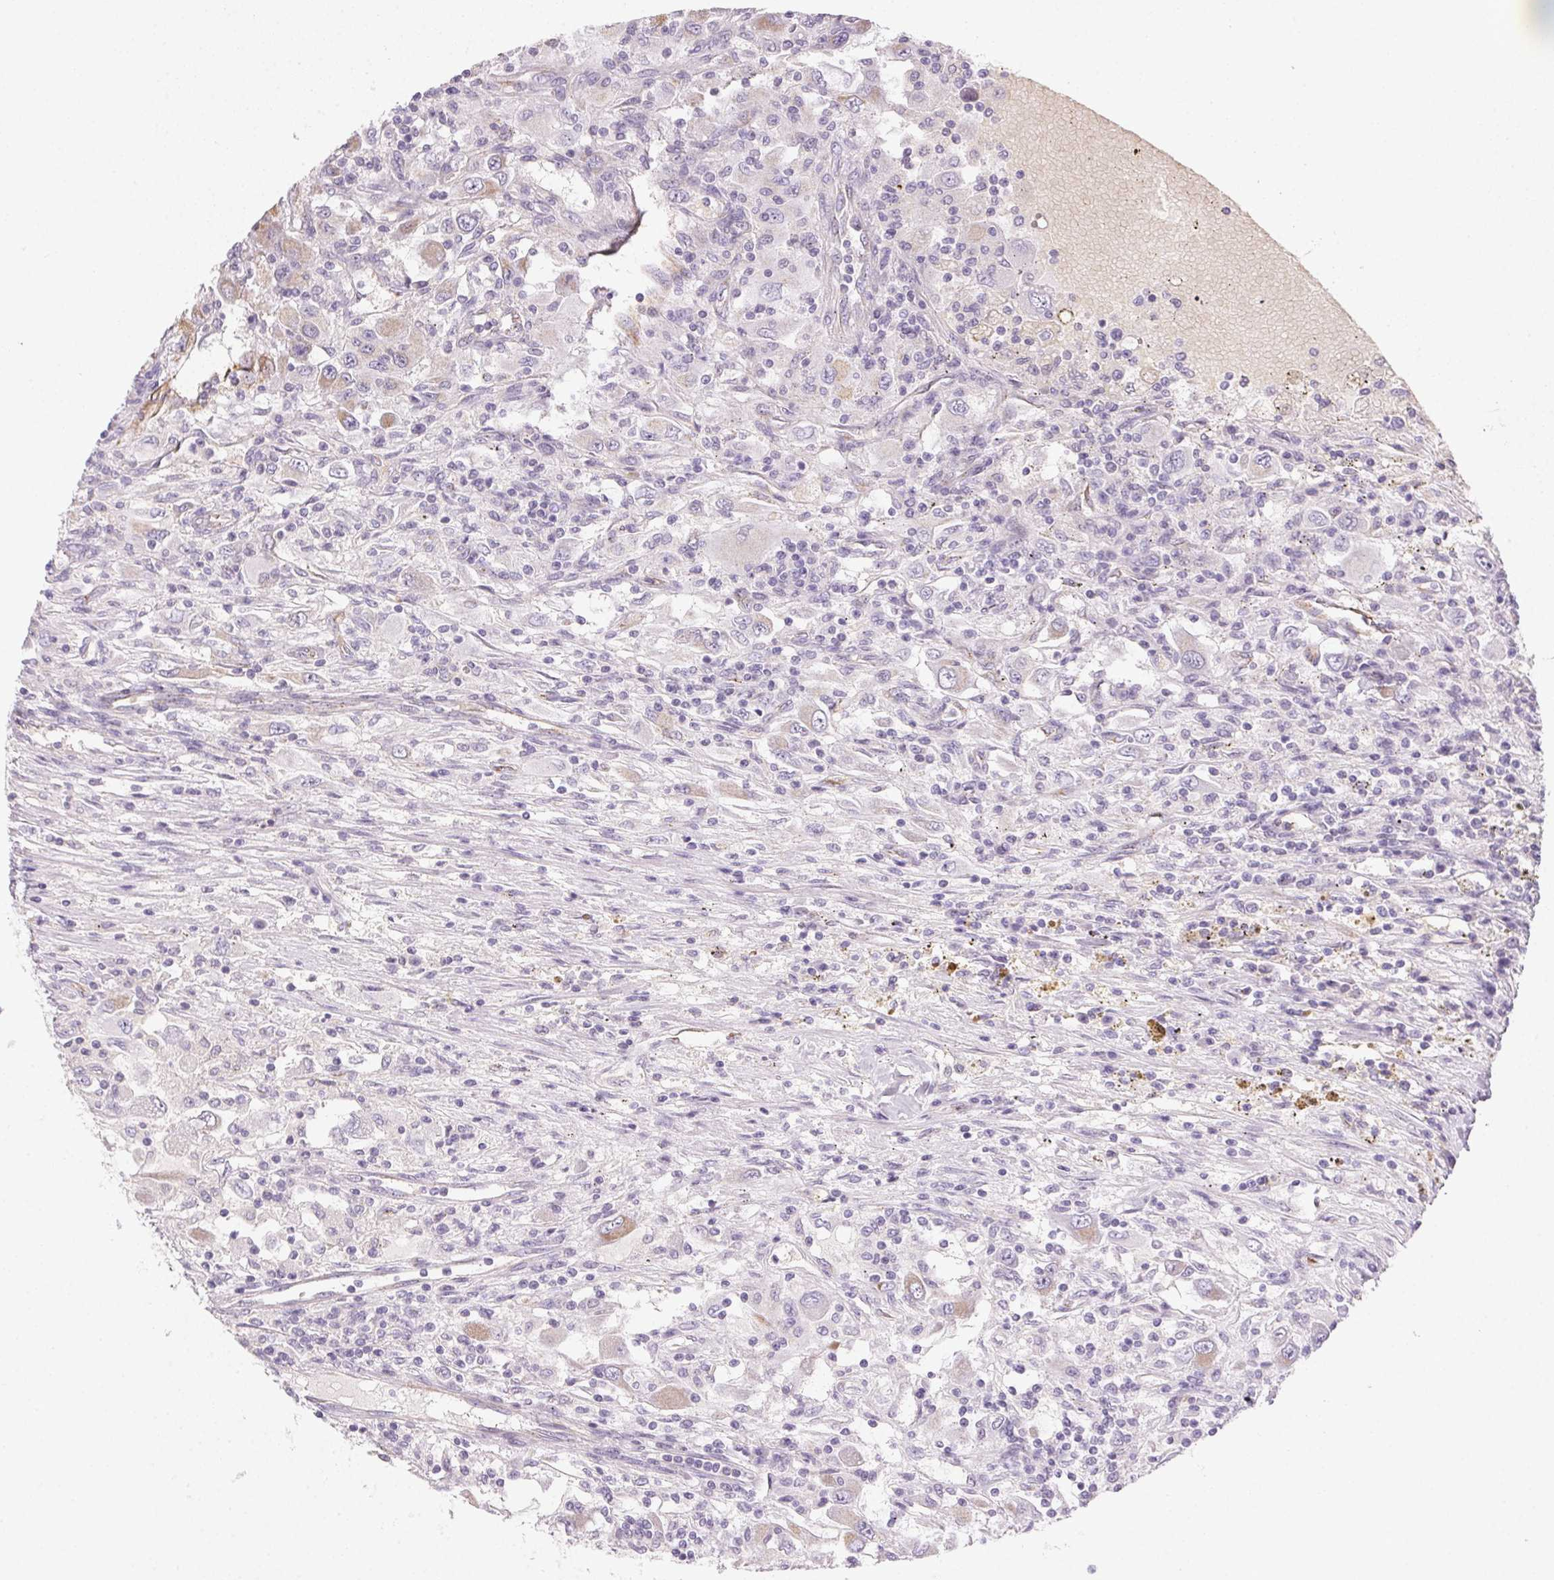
{"staining": {"intensity": "negative", "quantity": "none", "location": "none"}, "tissue": "renal cancer", "cell_type": "Tumor cells", "image_type": "cancer", "snomed": [{"axis": "morphology", "description": "Adenocarcinoma, NOS"}, {"axis": "topography", "description": "Kidney"}], "caption": "Protein analysis of adenocarcinoma (renal) shows no significant positivity in tumor cells. (Immunohistochemistry (ihc), brightfield microscopy, high magnification).", "gene": "SMYD1", "patient": {"sex": "female", "age": 67}}